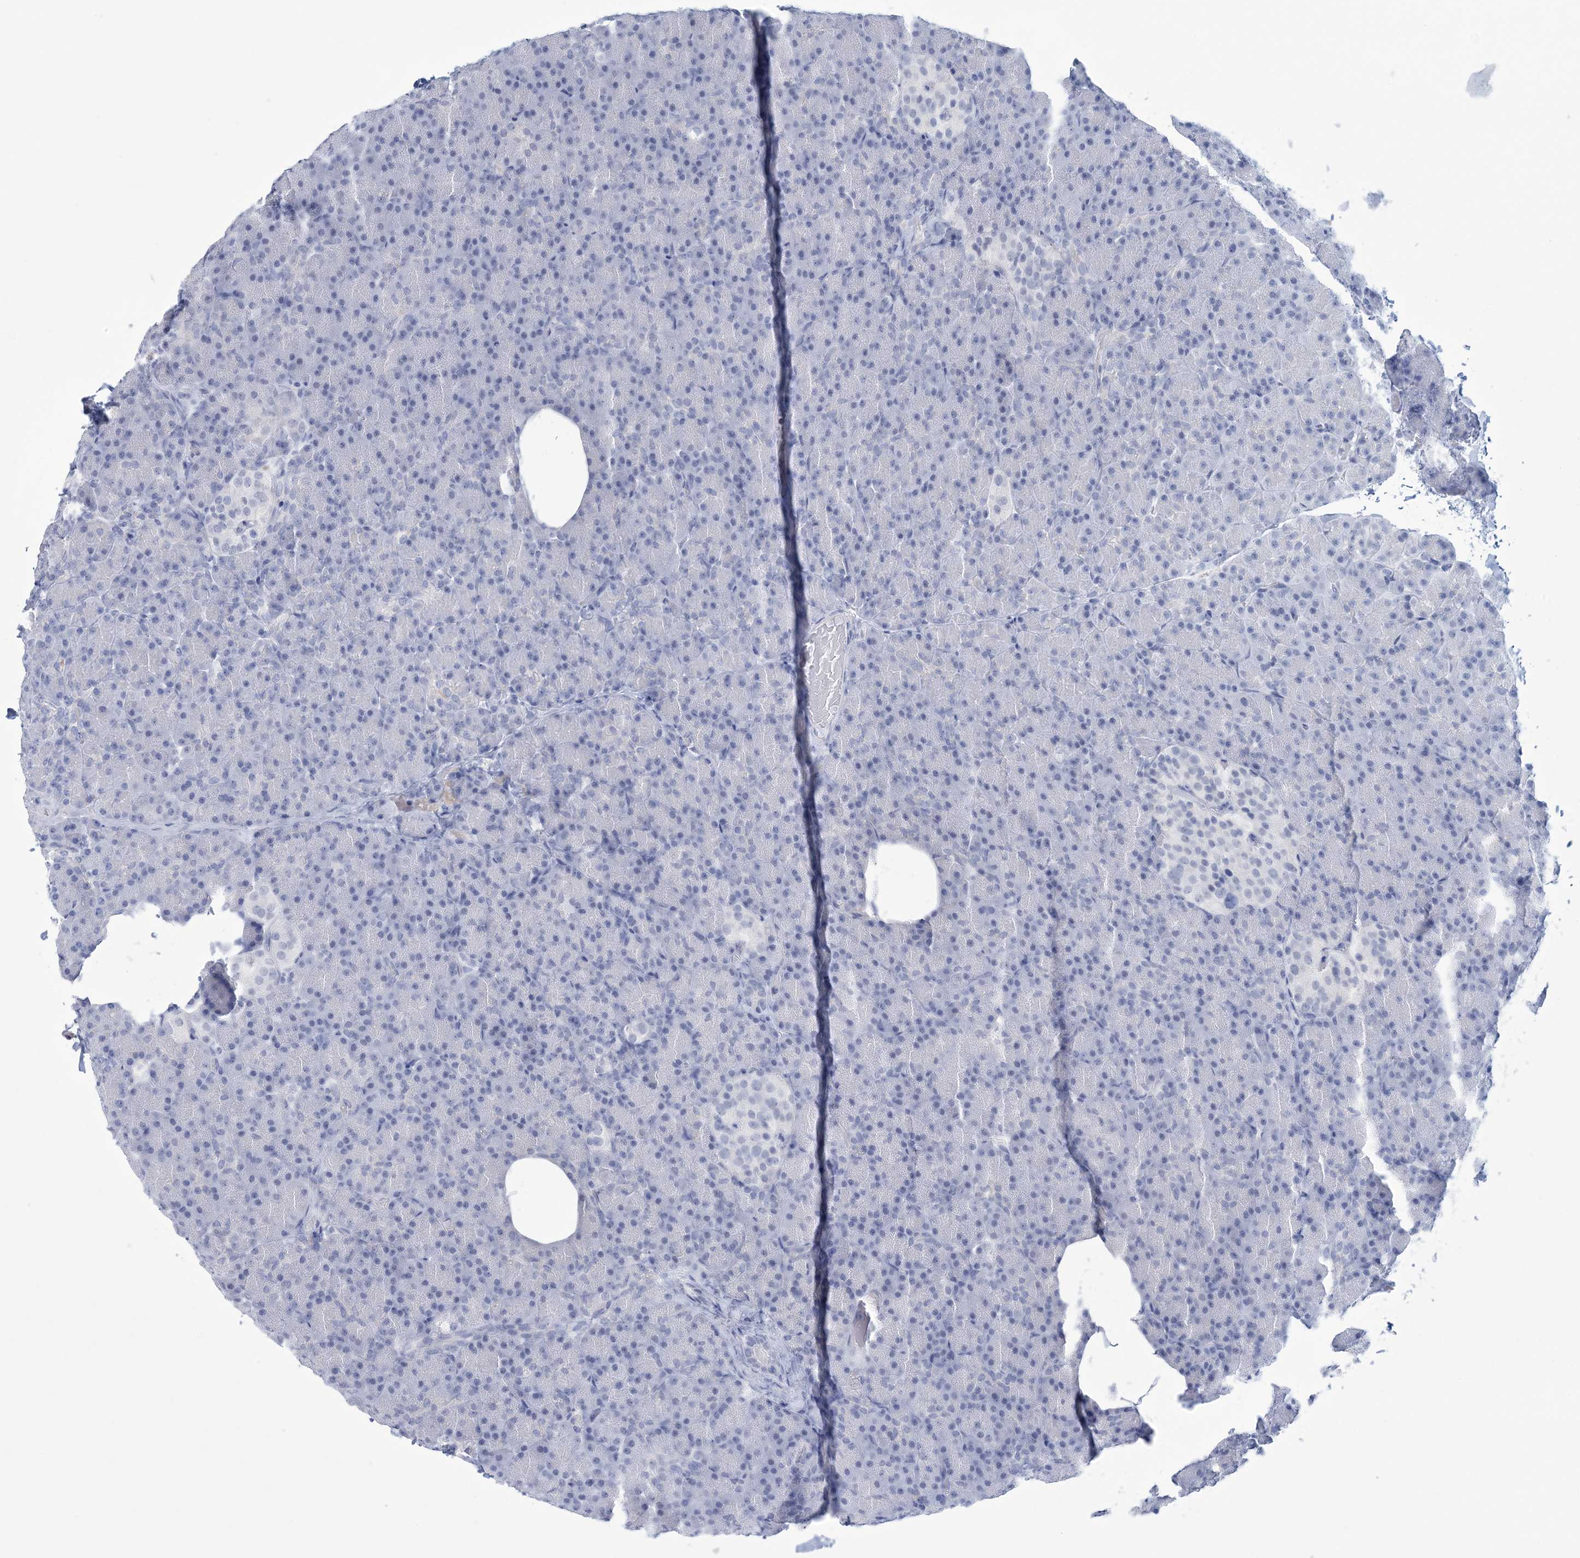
{"staining": {"intensity": "negative", "quantity": "none", "location": "none"}, "tissue": "pancreas", "cell_type": "Exocrine glandular cells", "image_type": "normal", "snomed": [{"axis": "morphology", "description": "Normal tissue, NOS"}, {"axis": "topography", "description": "Pancreas"}], "caption": "Exocrine glandular cells show no significant protein expression in normal pancreas.", "gene": "DPCD", "patient": {"sex": "female", "age": 43}}